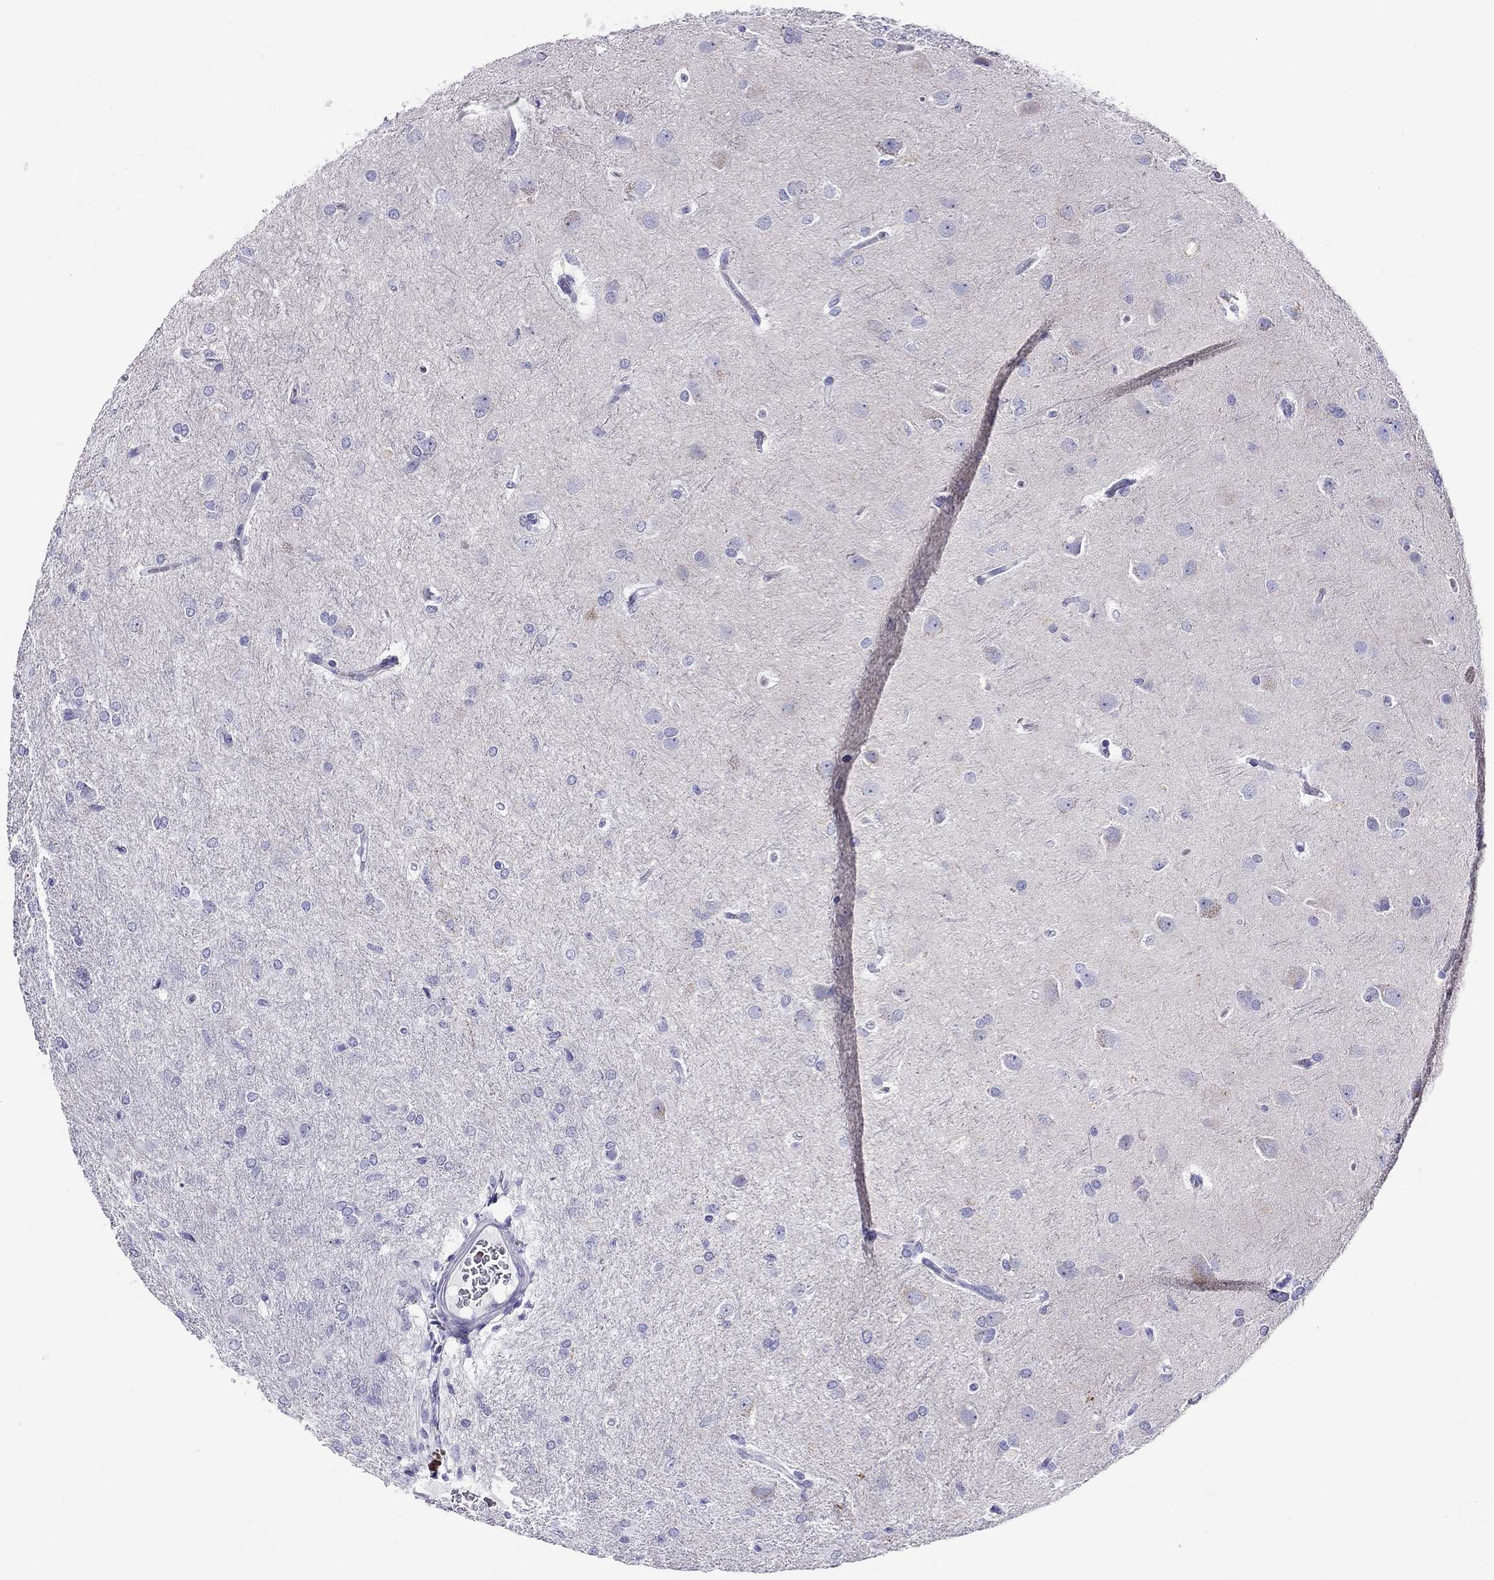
{"staining": {"intensity": "negative", "quantity": "none", "location": "none"}, "tissue": "glioma", "cell_type": "Tumor cells", "image_type": "cancer", "snomed": [{"axis": "morphology", "description": "Glioma, malignant, High grade"}, {"axis": "topography", "description": "Brain"}], "caption": "Immunohistochemistry micrograph of glioma stained for a protein (brown), which reveals no expression in tumor cells.", "gene": "PTPRN", "patient": {"sex": "male", "age": 68}}